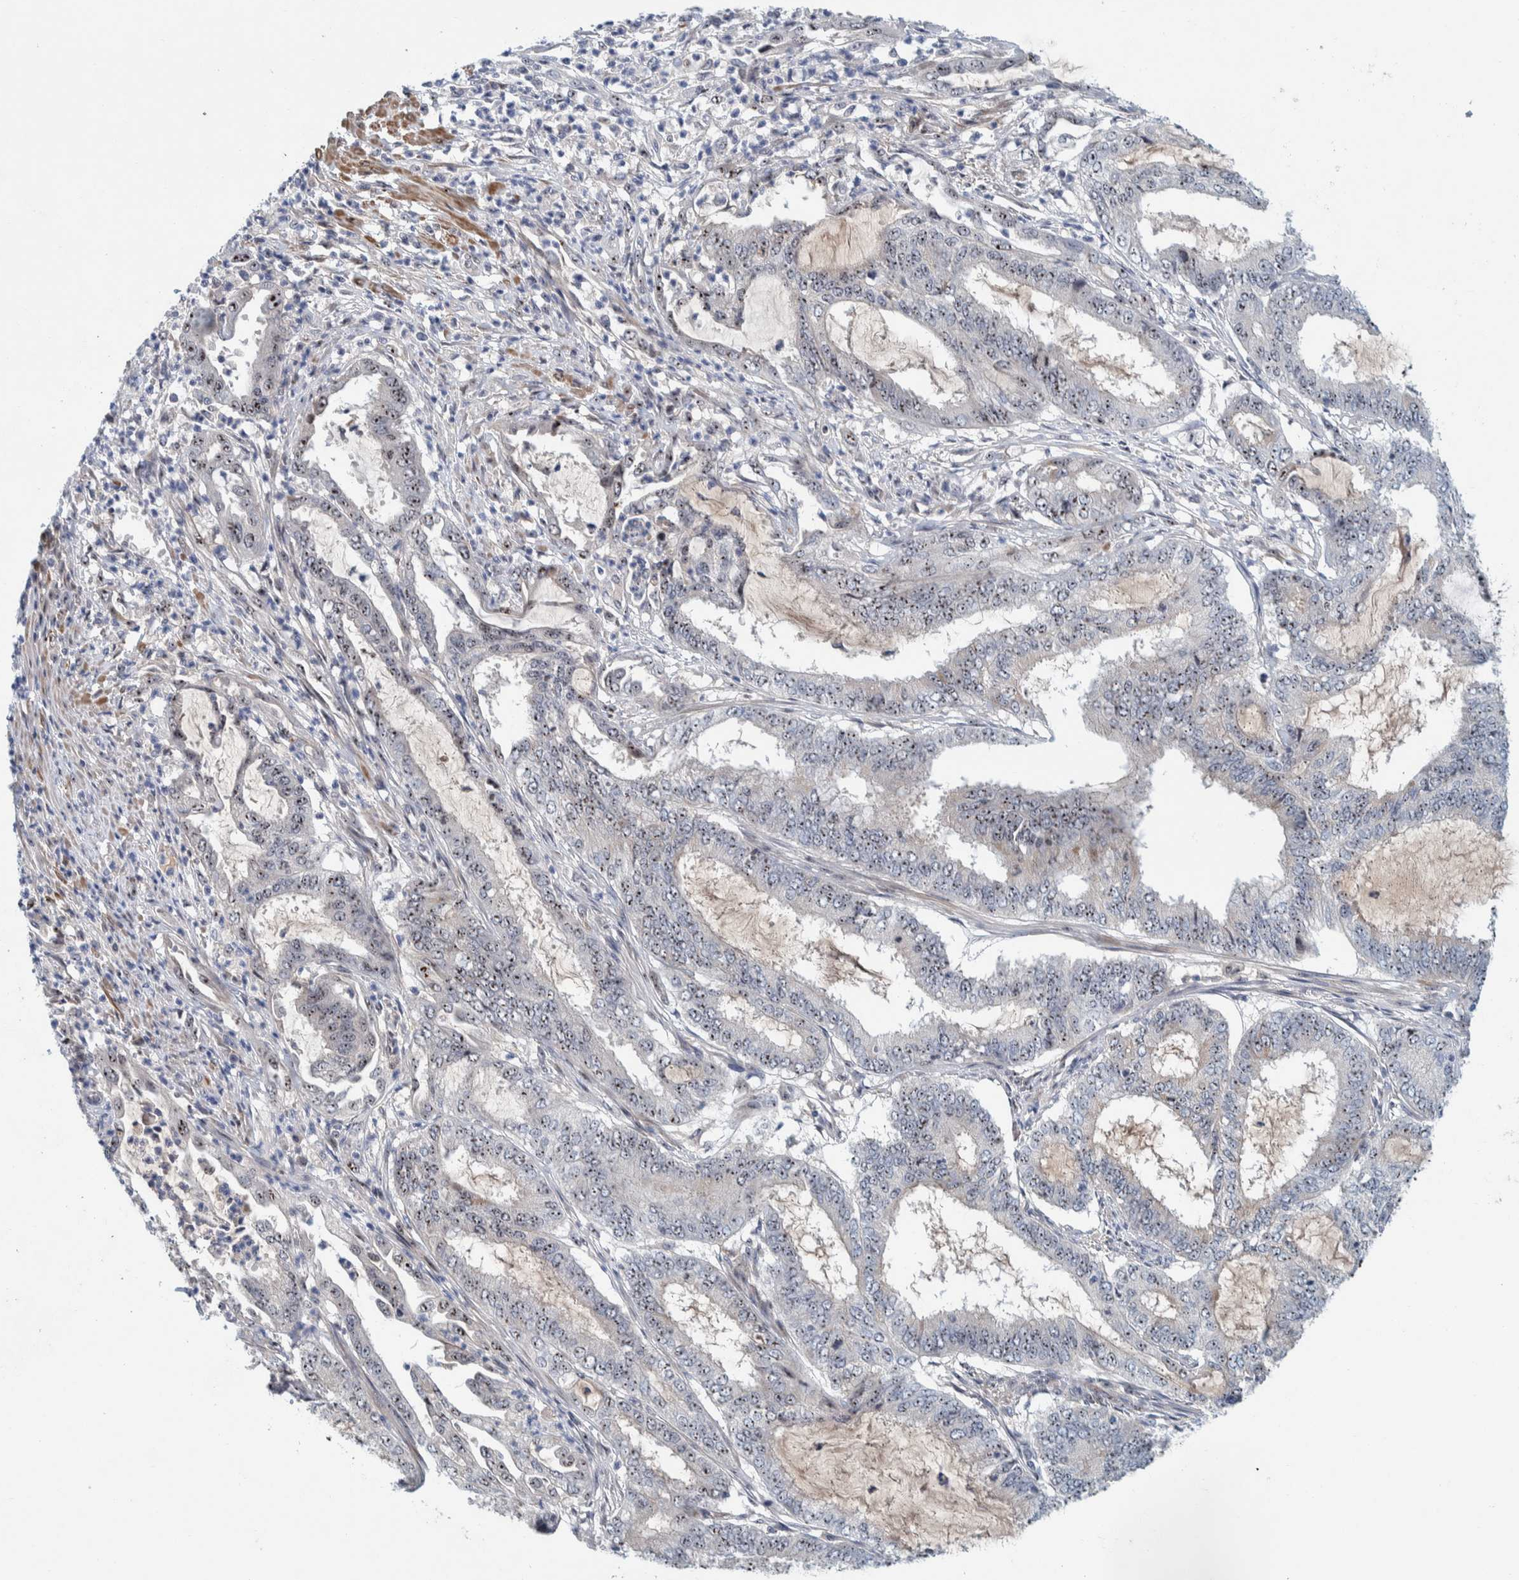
{"staining": {"intensity": "moderate", "quantity": ">75%", "location": "nuclear"}, "tissue": "endometrial cancer", "cell_type": "Tumor cells", "image_type": "cancer", "snomed": [{"axis": "morphology", "description": "Adenocarcinoma, NOS"}, {"axis": "topography", "description": "Endometrium"}], "caption": "Immunohistochemical staining of human endometrial cancer displays medium levels of moderate nuclear protein expression in approximately >75% of tumor cells.", "gene": "NOL11", "patient": {"sex": "female", "age": 51}}